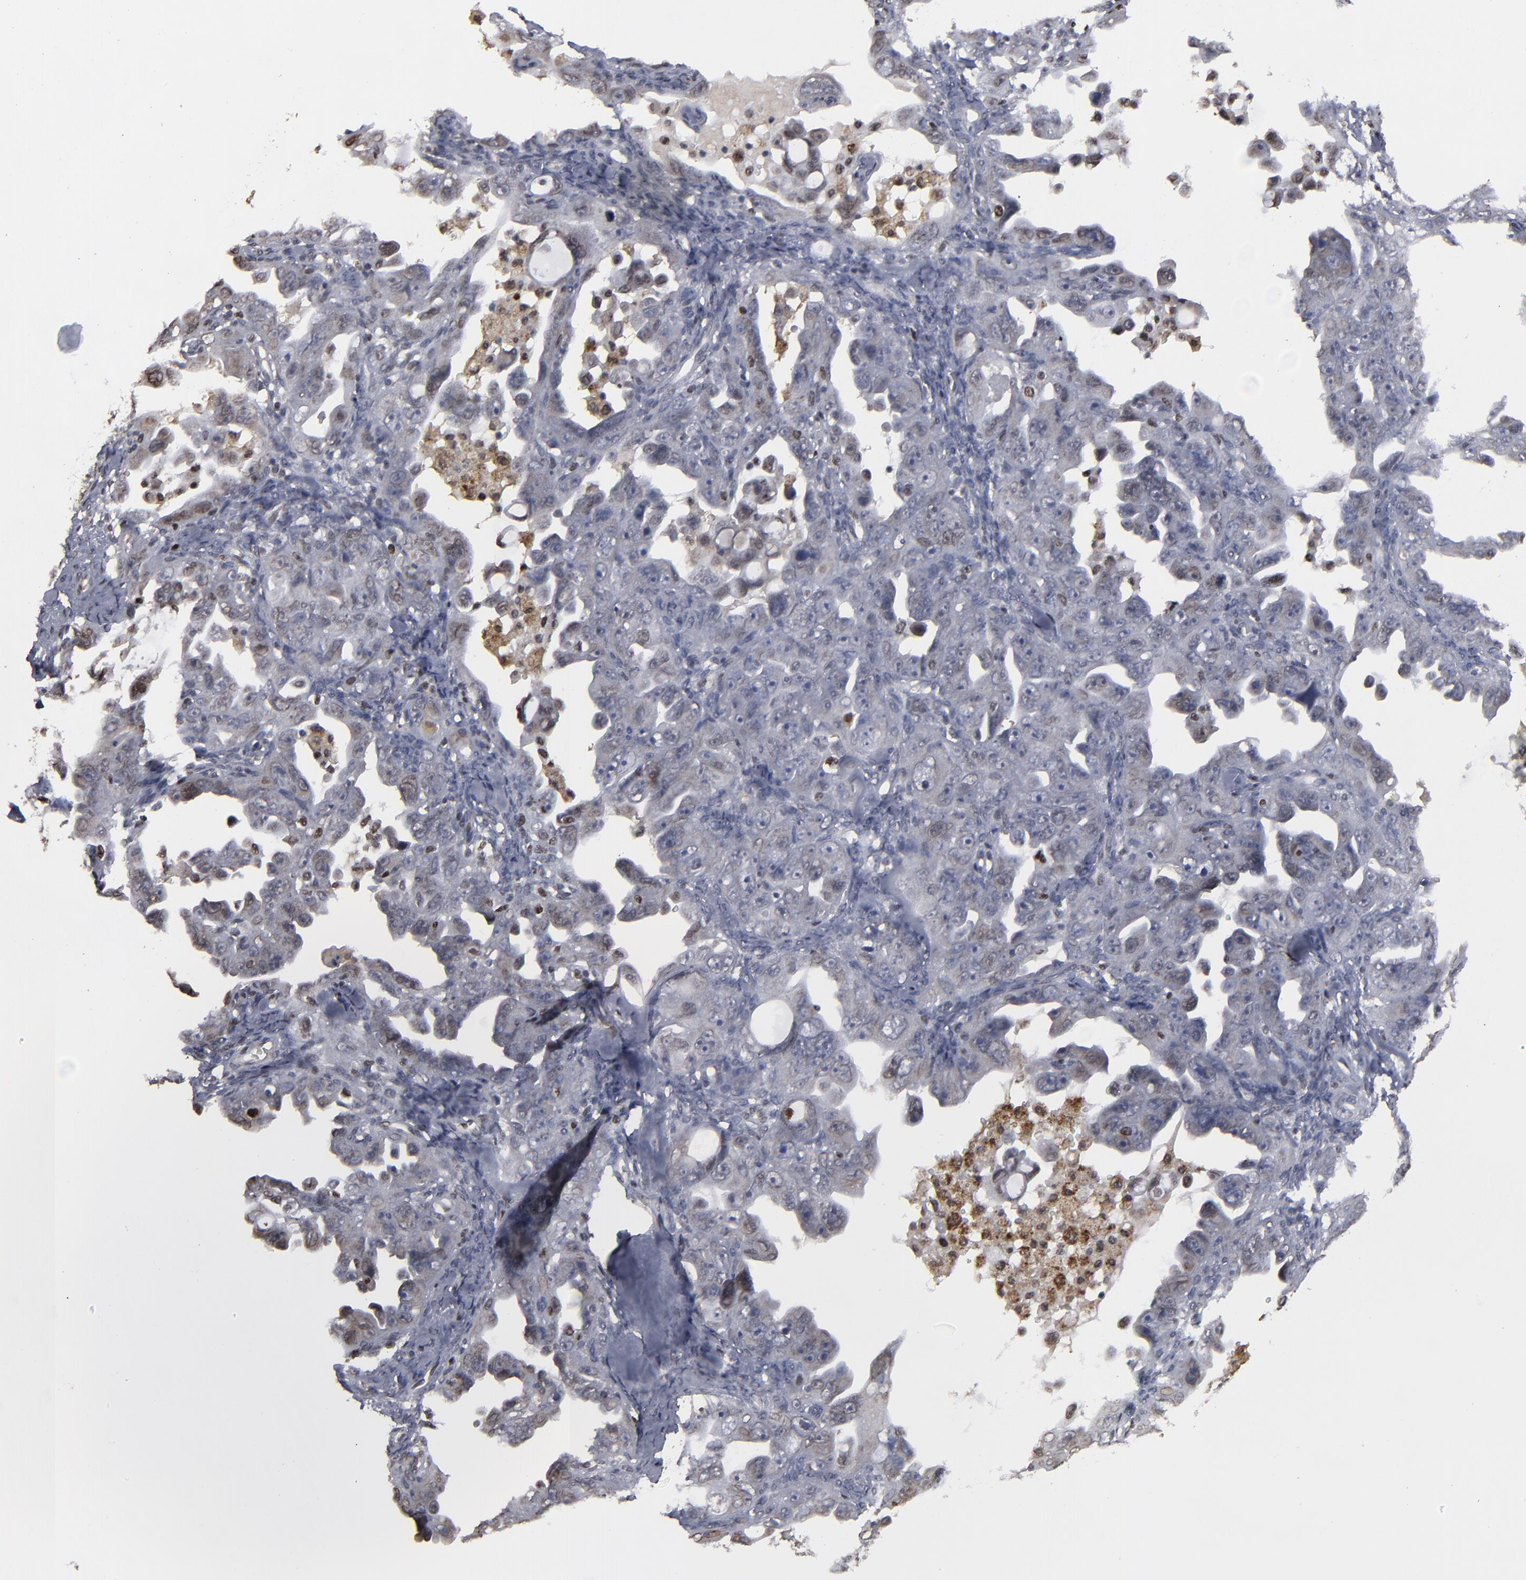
{"staining": {"intensity": "weak", "quantity": "<25%", "location": "nuclear"}, "tissue": "ovarian cancer", "cell_type": "Tumor cells", "image_type": "cancer", "snomed": [{"axis": "morphology", "description": "Cystadenocarcinoma, serous, NOS"}, {"axis": "topography", "description": "Ovary"}], "caption": "Ovarian cancer was stained to show a protein in brown. There is no significant positivity in tumor cells.", "gene": "BAZ1A", "patient": {"sex": "female", "age": 66}}